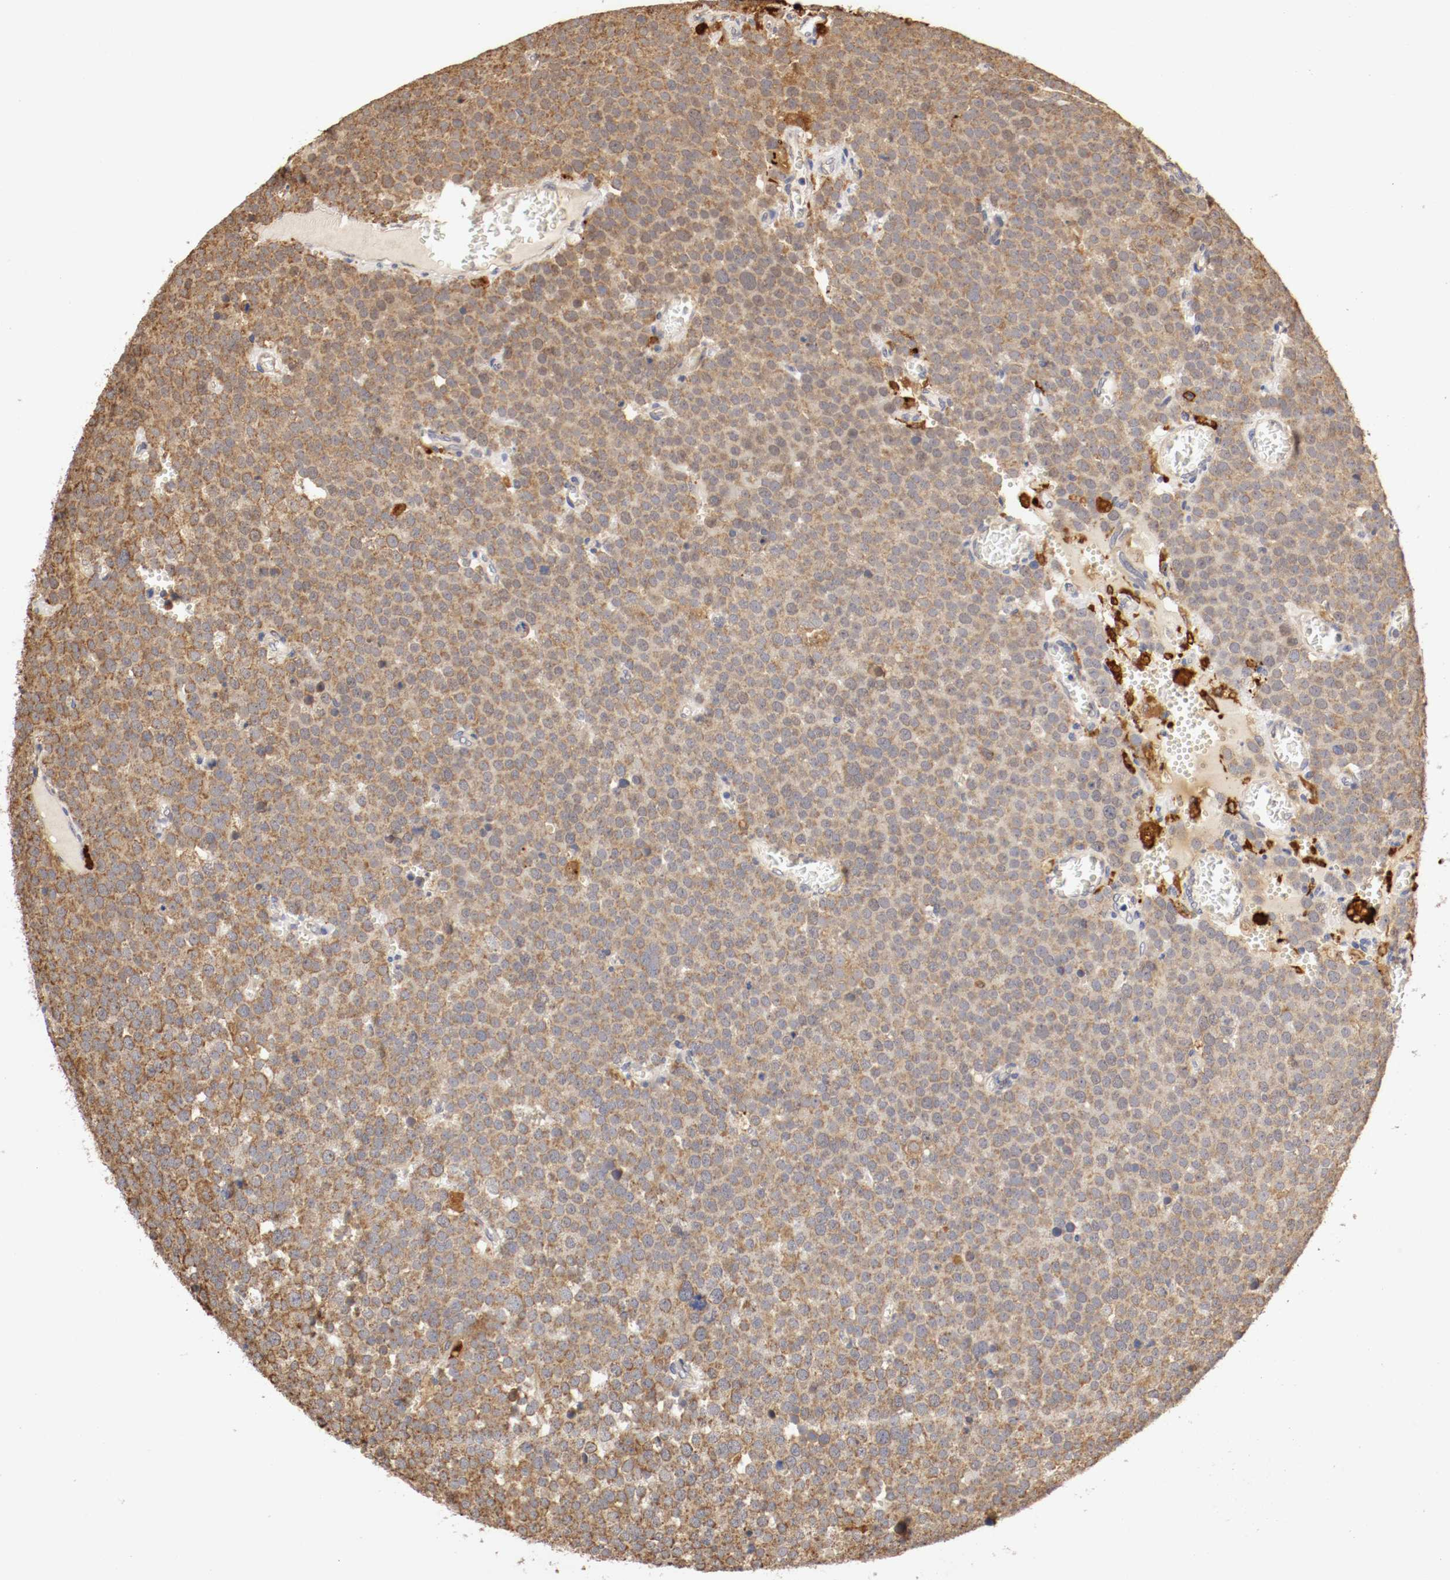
{"staining": {"intensity": "moderate", "quantity": ">75%", "location": "cytoplasmic/membranous"}, "tissue": "testis cancer", "cell_type": "Tumor cells", "image_type": "cancer", "snomed": [{"axis": "morphology", "description": "Seminoma, NOS"}, {"axis": "topography", "description": "Testis"}], "caption": "Immunohistochemical staining of human testis seminoma reveals medium levels of moderate cytoplasmic/membranous protein staining in about >75% of tumor cells.", "gene": "VEZT", "patient": {"sex": "male", "age": 71}}